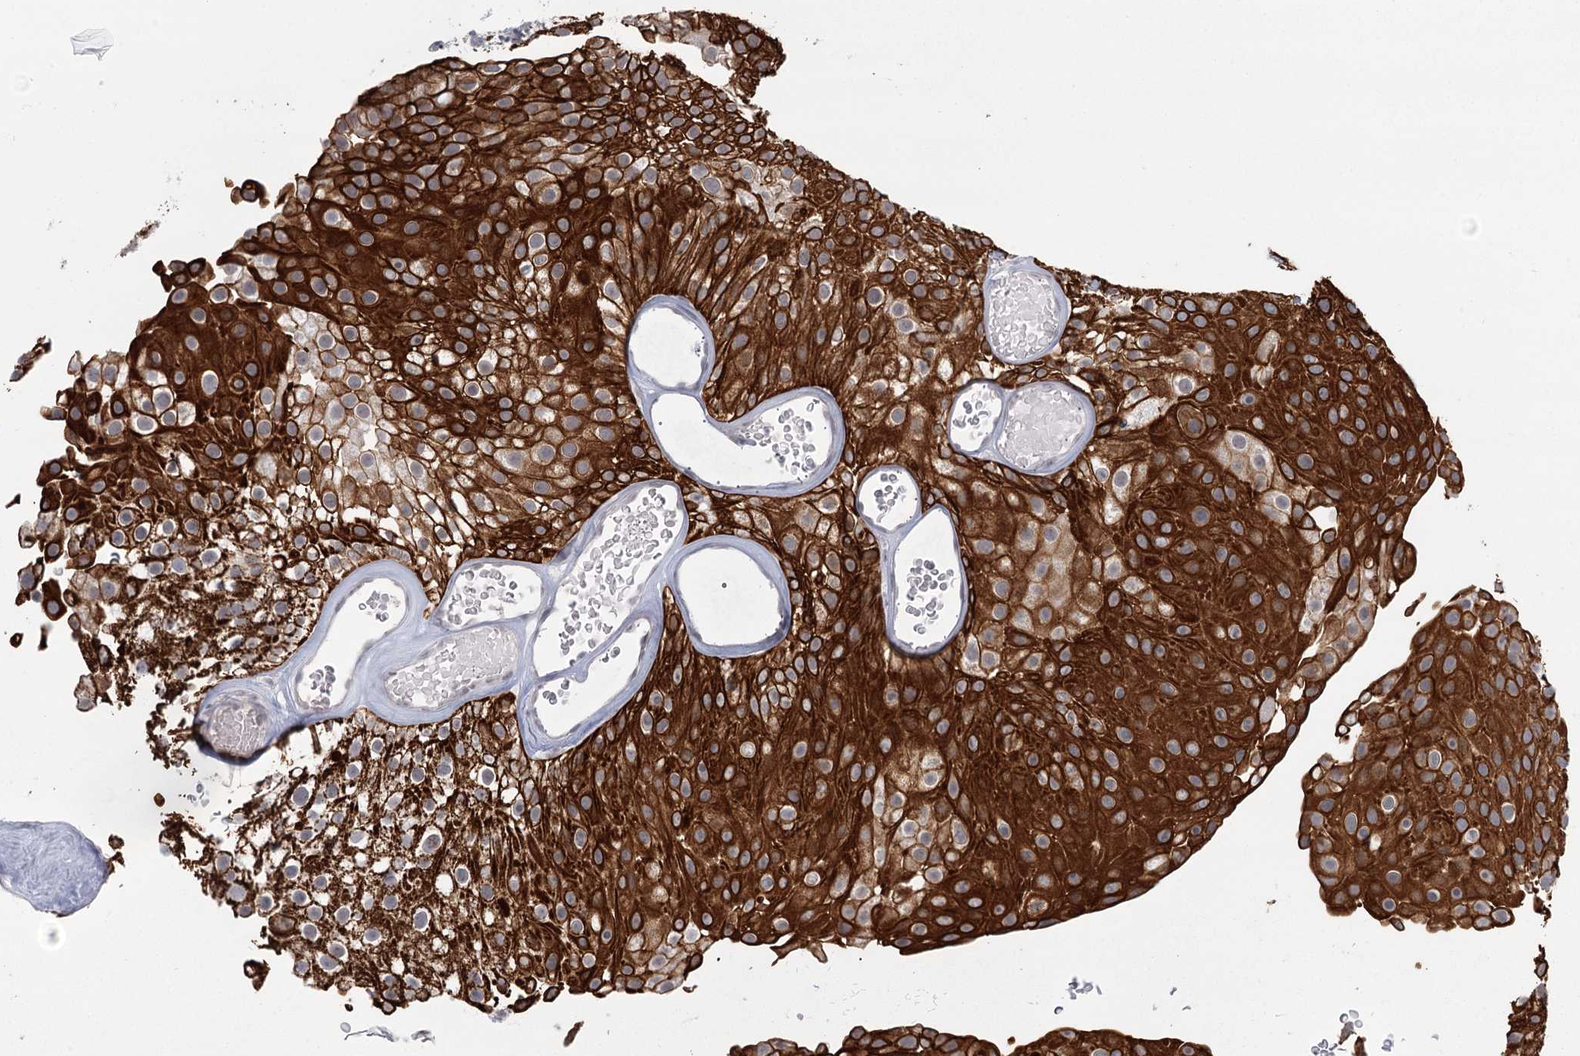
{"staining": {"intensity": "strong", "quantity": ">75%", "location": "cytoplasmic/membranous"}, "tissue": "urothelial cancer", "cell_type": "Tumor cells", "image_type": "cancer", "snomed": [{"axis": "morphology", "description": "Urothelial carcinoma, Low grade"}, {"axis": "topography", "description": "Urinary bladder"}], "caption": "Human low-grade urothelial carcinoma stained for a protein (brown) demonstrates strong cytoplasmic/membranous positive positivity in approximately >75% of tumor cells.", "gene": "TMEM70", "patient": {"sex": "male", "age": 78}}